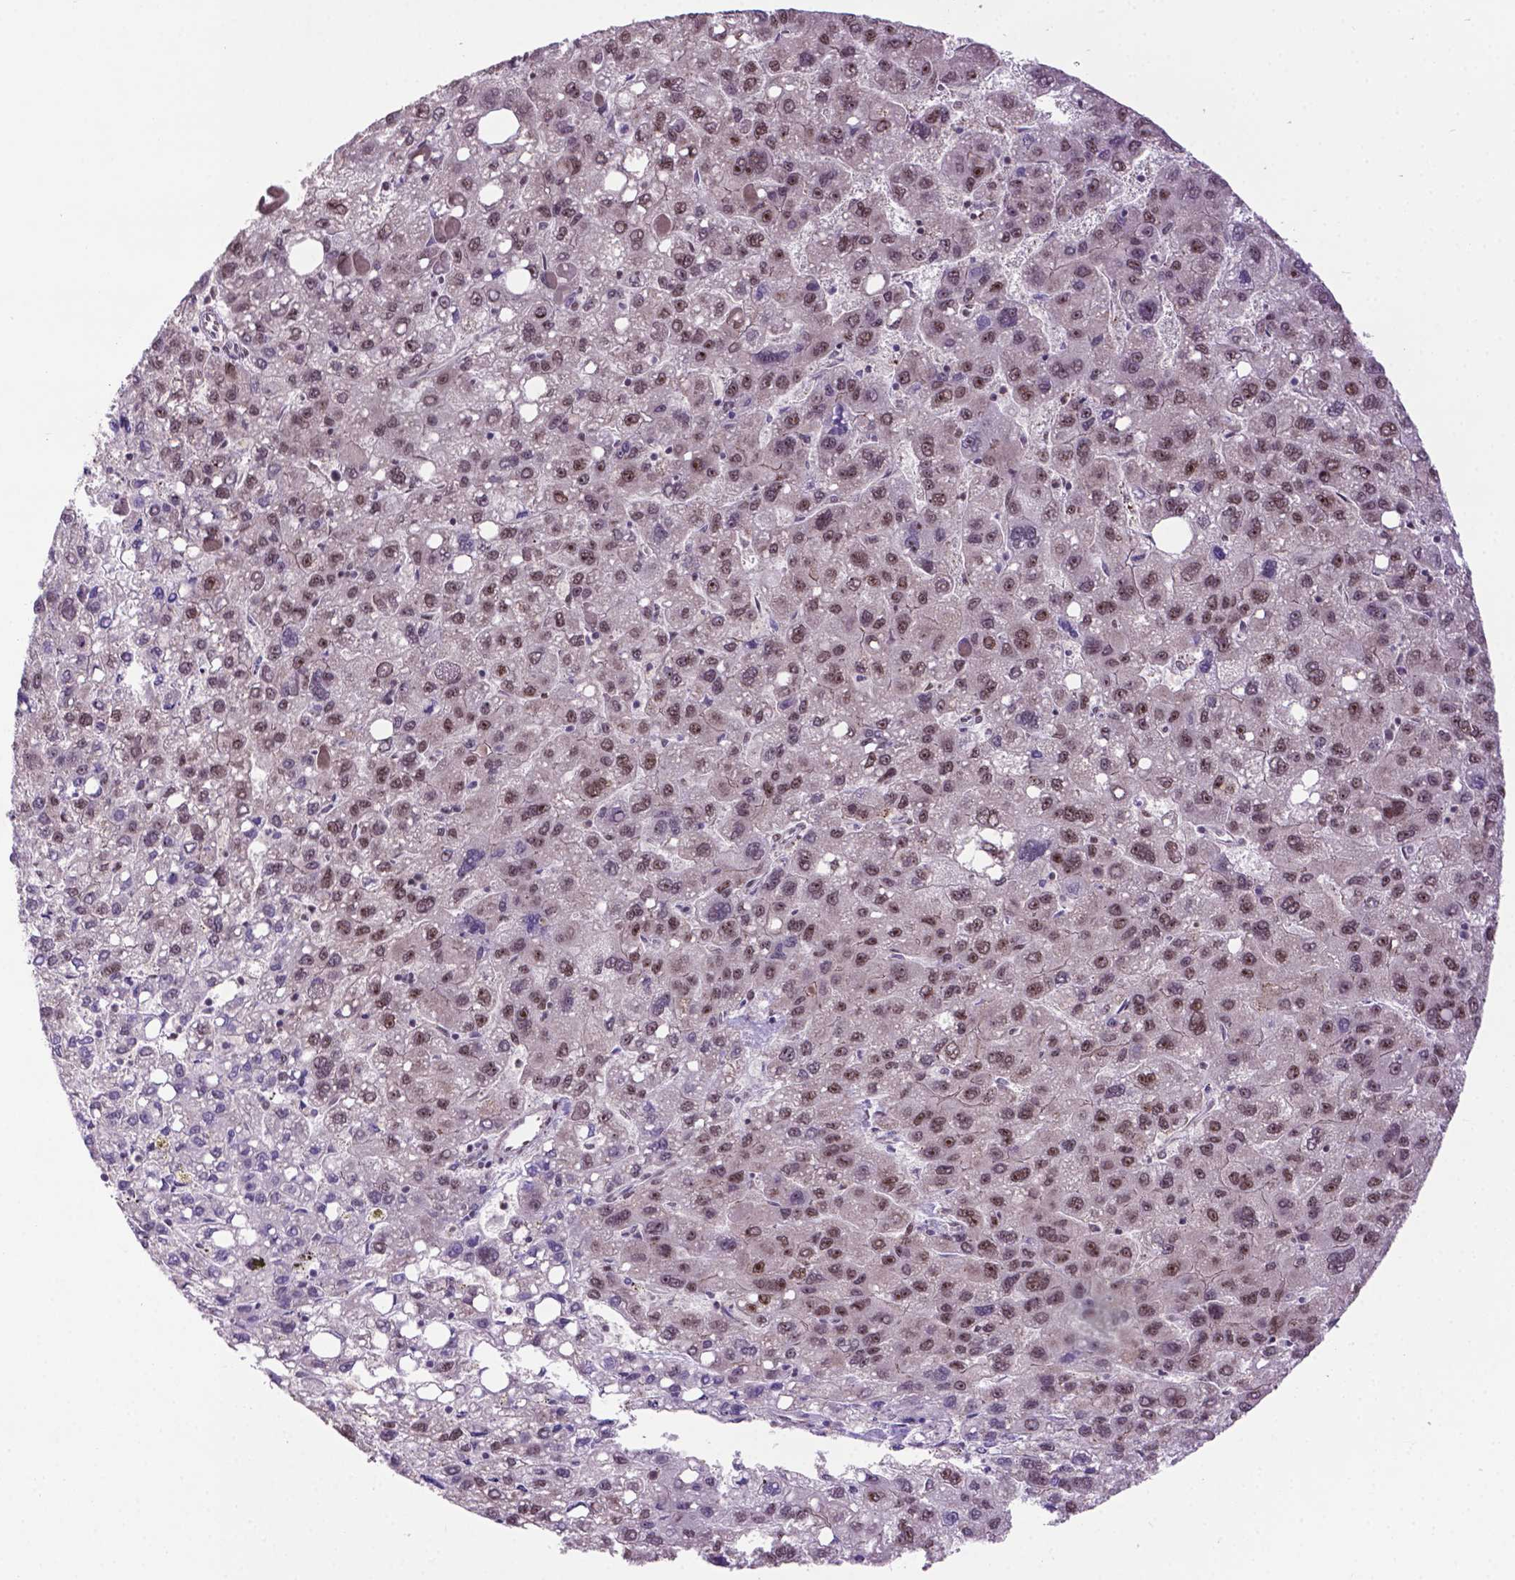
{"staining": {"intensity": "moderate", "quantity": "25%-75%", "location": "nuclear"}, "tissue": "liver cancer", "cell_type": "Tumor cells", "image_type": "cancer", "snomed": [{"axis": "morphology", "description": "Carcinoma, Hepatocellular, NOS"}, {"axis": "topography", "description": "Liver"}], "caption": "Immunohistochemistry (IHC) (DAB (3,3'-diaminobenzidine)) staining of human liver cancer (hepatocellular carcinoma) exhibits moderate nuclear protein positivity in about 25%-75% of tumor cells.", "gene": "CSNK2A1", "patient": {"sex": "female", "age": 82}}